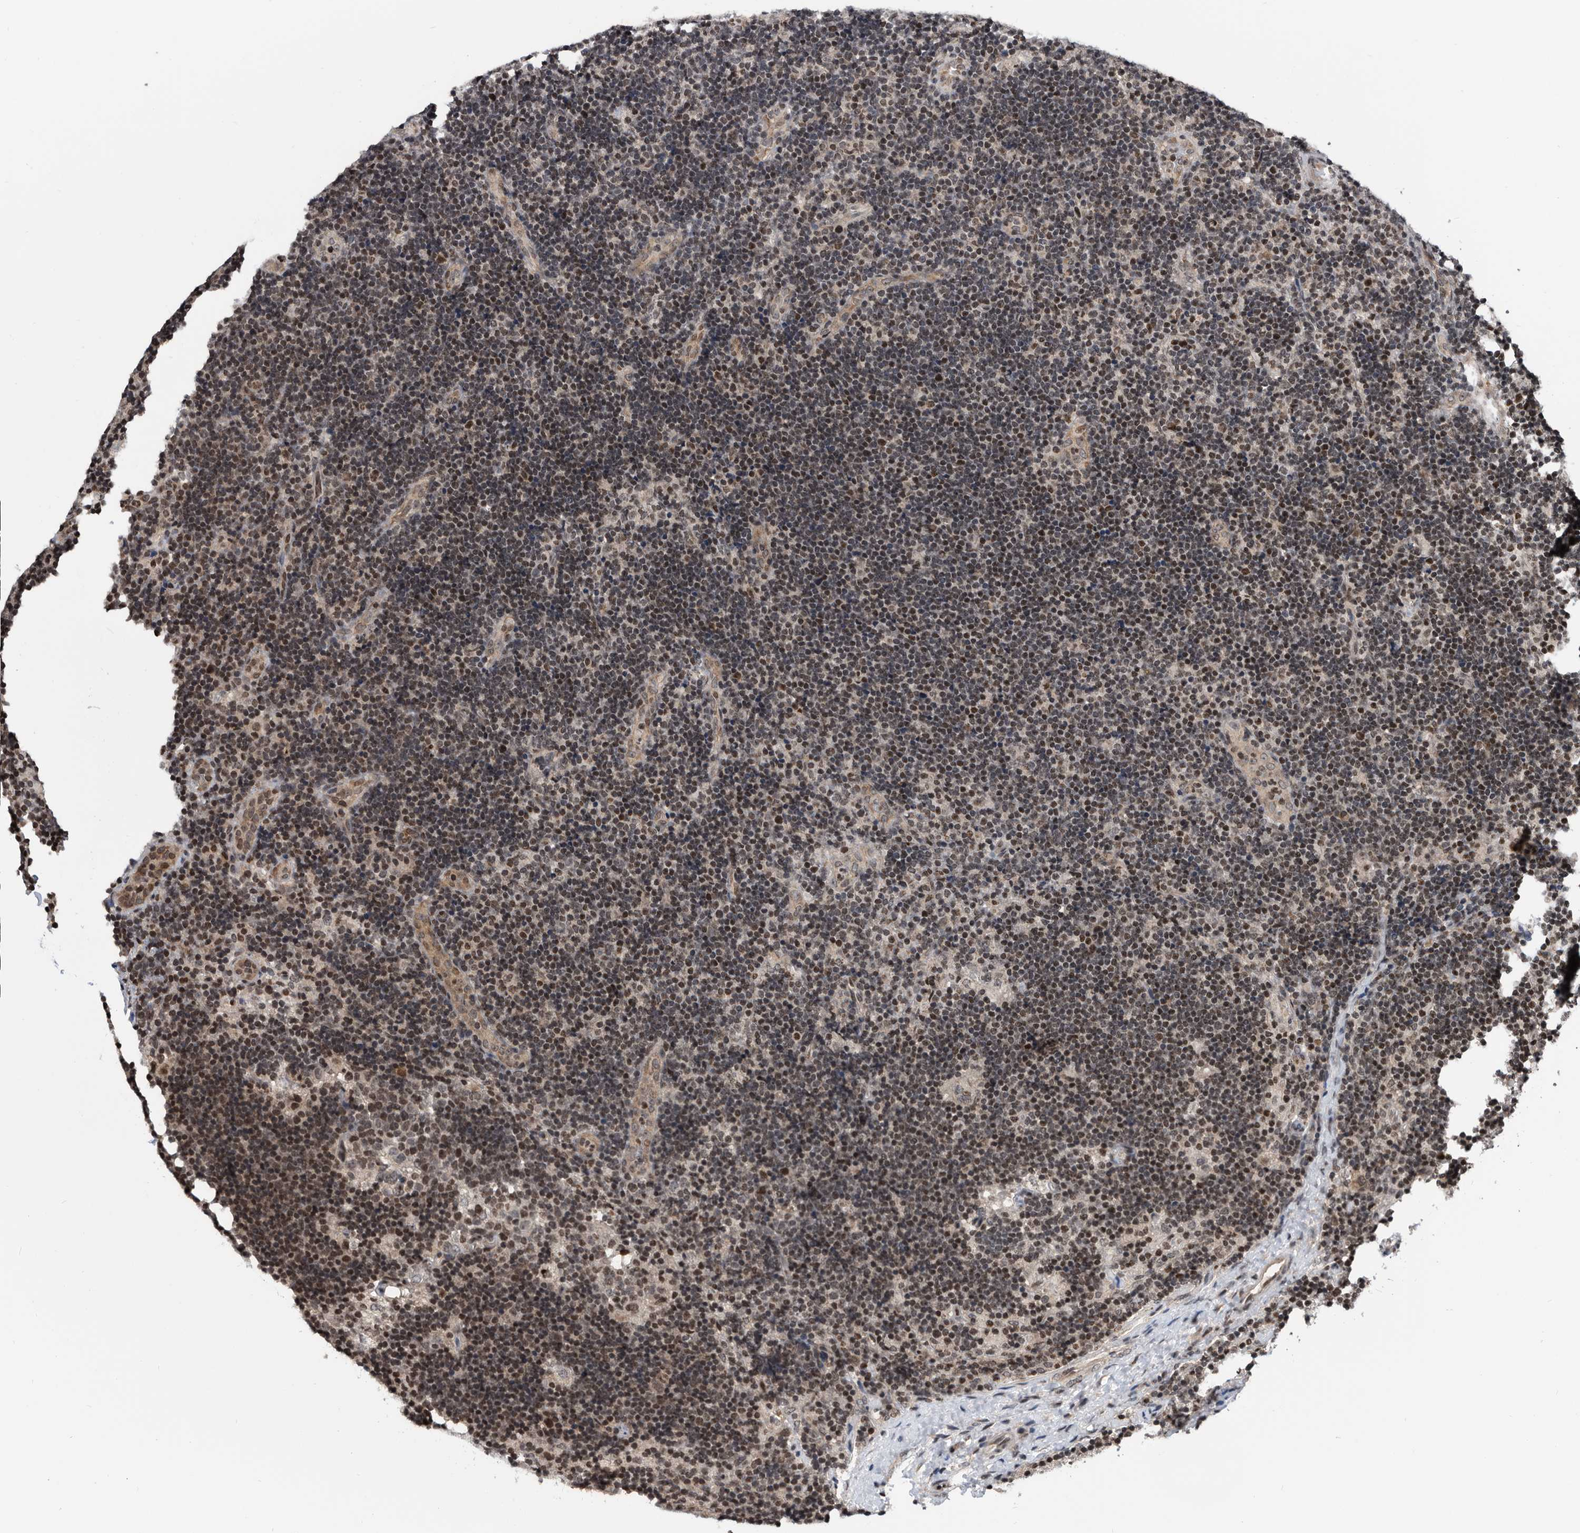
{"staining": {"intensity": "moderate", "quantity": "25%-75%", "location": "nuclear"}, "tissue": "lymph node", "cell_type": "Non-germinal center cells", "image_type": "normal", "snomed": [{"axis": "morphology", "description": "Normal tissue, NOS"}, {"axis": "topography", "description": "Lymph node"}], "caption": "DAB immunohistochemical staining of benign lymph node reveals moderate nuclear protein expression in about 25%-75% of non-germinal center cells.", "gene": "SNRNP48", "patient": {"sex": "female", "age": 22}}